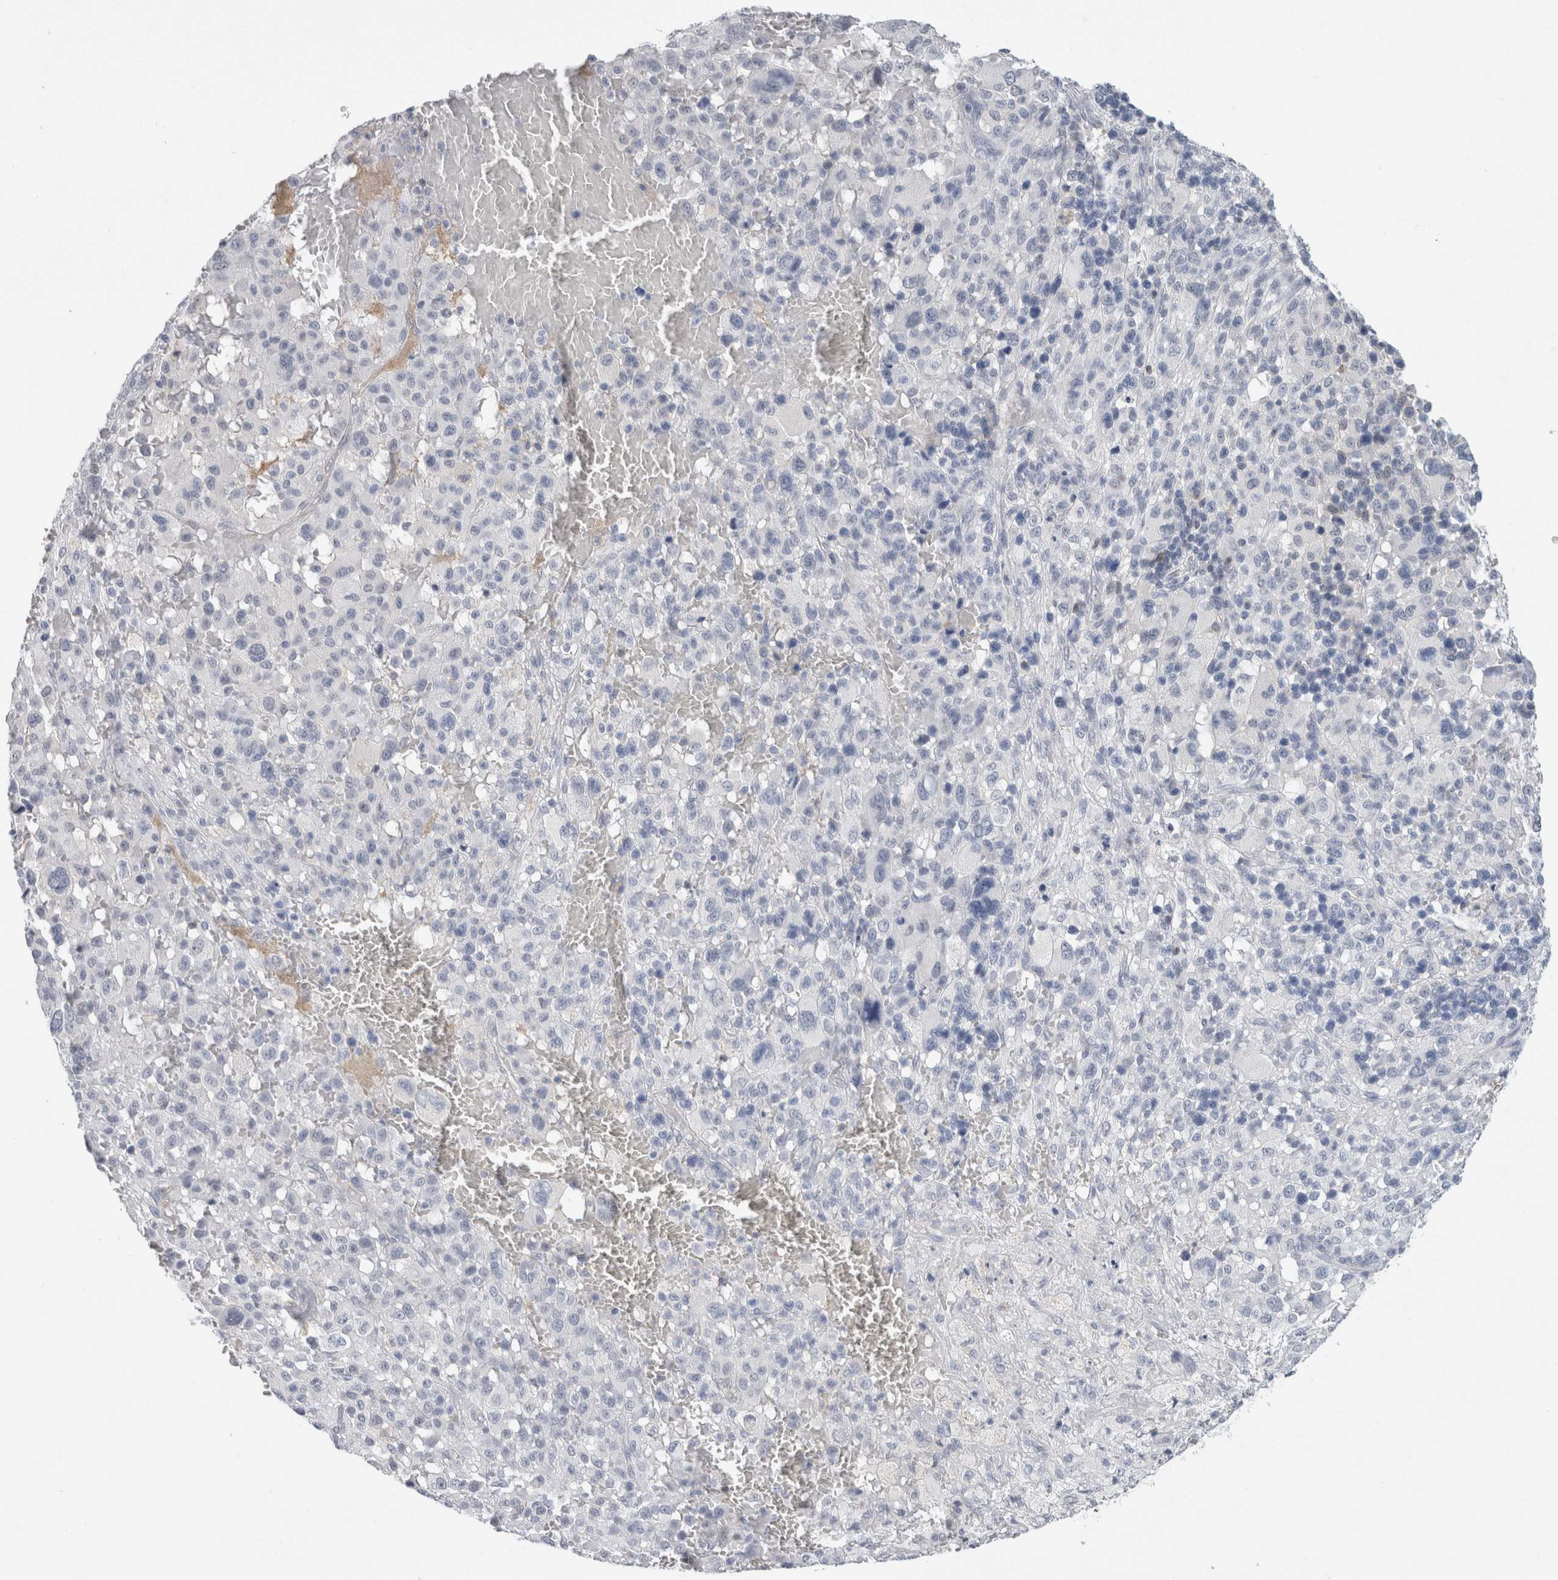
{"staining": {"intensity": "negative", "quantity": "none", "location": "none"}, "tissue": "melanoma", "cell_type": "Tumor cells", "image_type": "cancer", "snomed": [{"axis": "morphology", "description": "Malignant melanoma, Metastatic site"}, {"axis": "topography", "description": "Skin"}], "caption": "The immunohistochemistry (IHC) histopathology image has no significant expression in tumor cells of melanoma tissue.", "gene": "CASP6", "patient": {"sex": "female", "age": 74}}